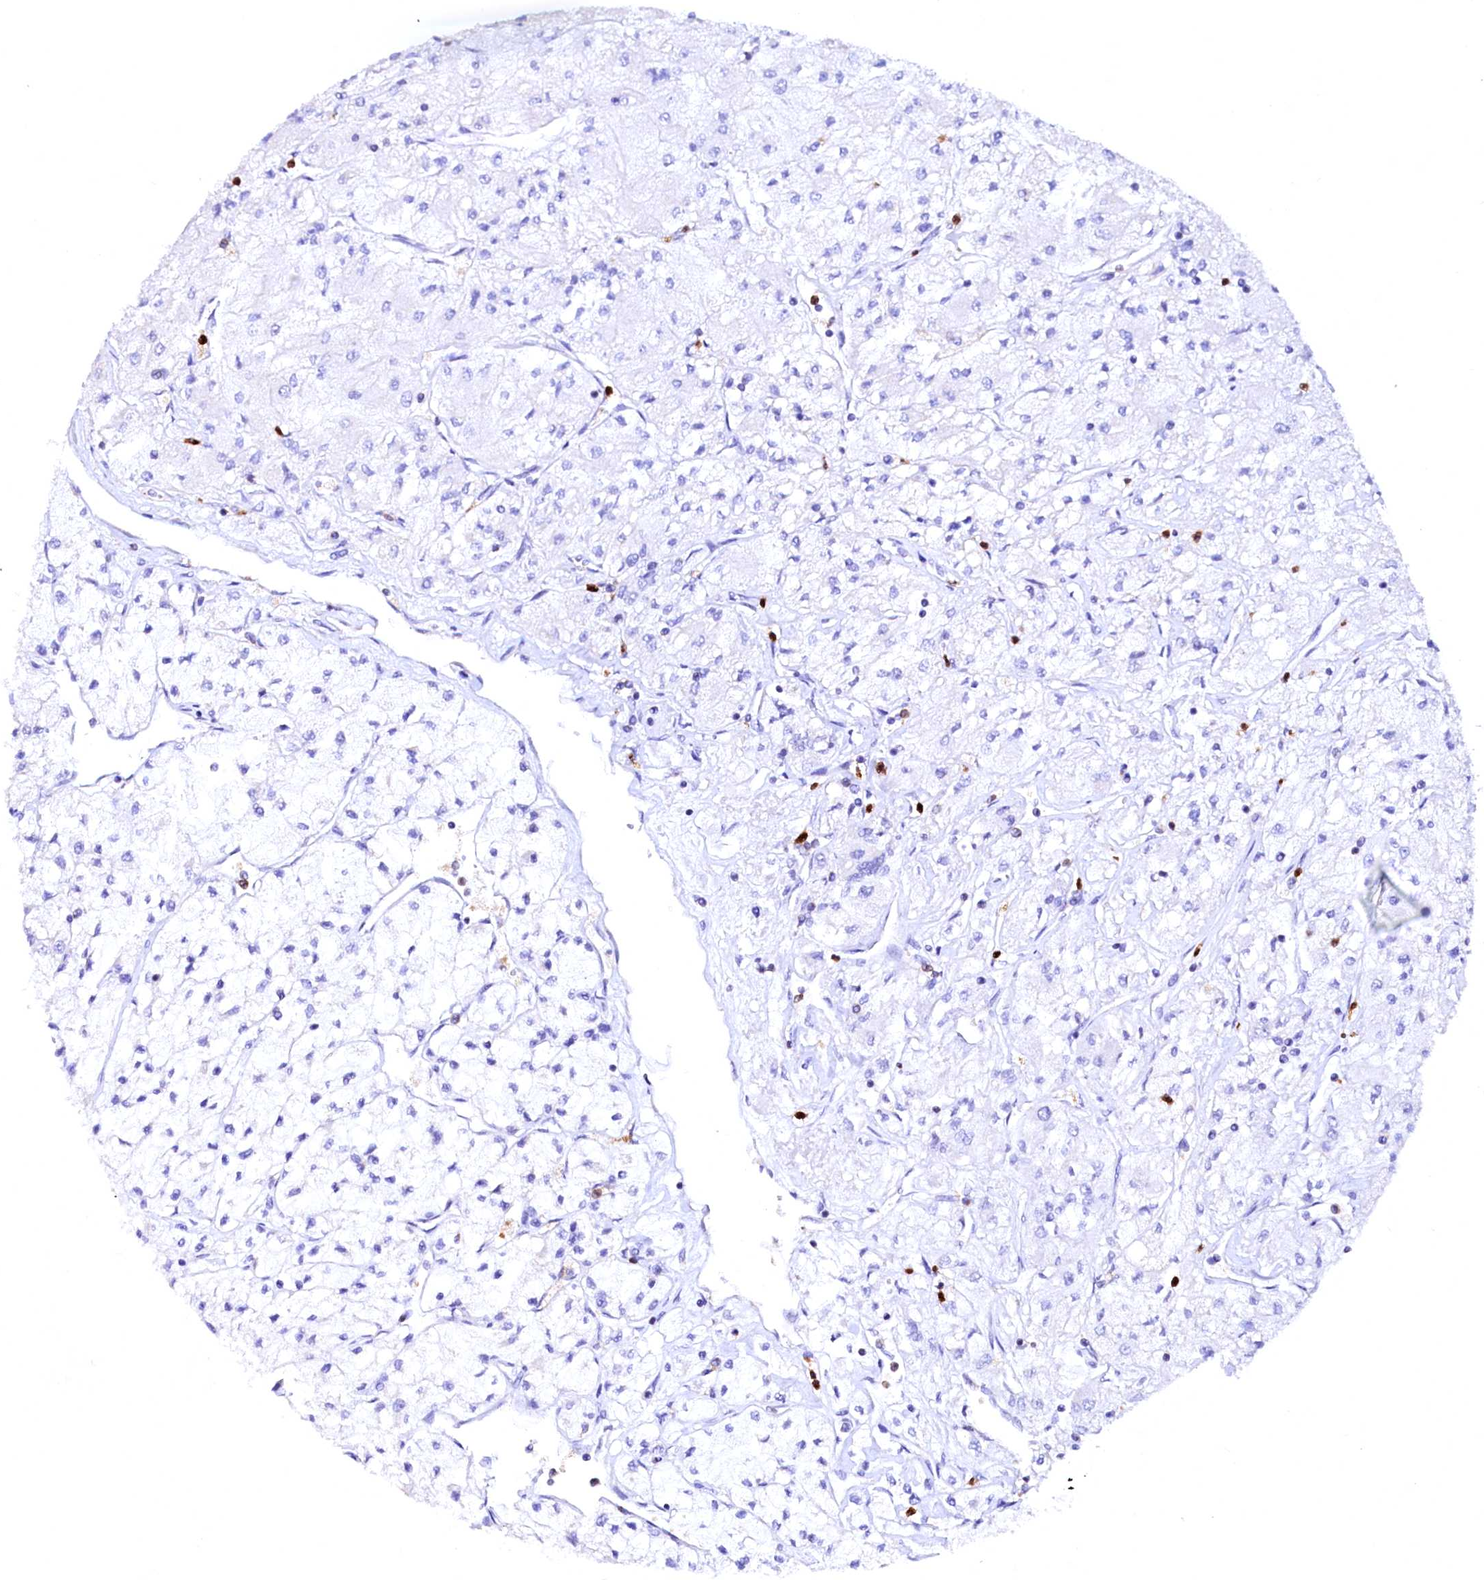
{"staining": {"intensity": "negative", "quantity": "none", "location": "none"}, "tissue": "renal cancer", "cell_type": "Tumor cells", "image_type": "cancer", "snomed": [{"axis": "morphology", "description": "Adenocarcinoma, NOS"}, {"axis": "topography", "description": "Kidney"}], "caption": "A micrograph of human renal adenocarcinoma is negative for staining in tumor cells.", "gene": "RAB27A", "patient": {"sex": "male", "age": 80}}